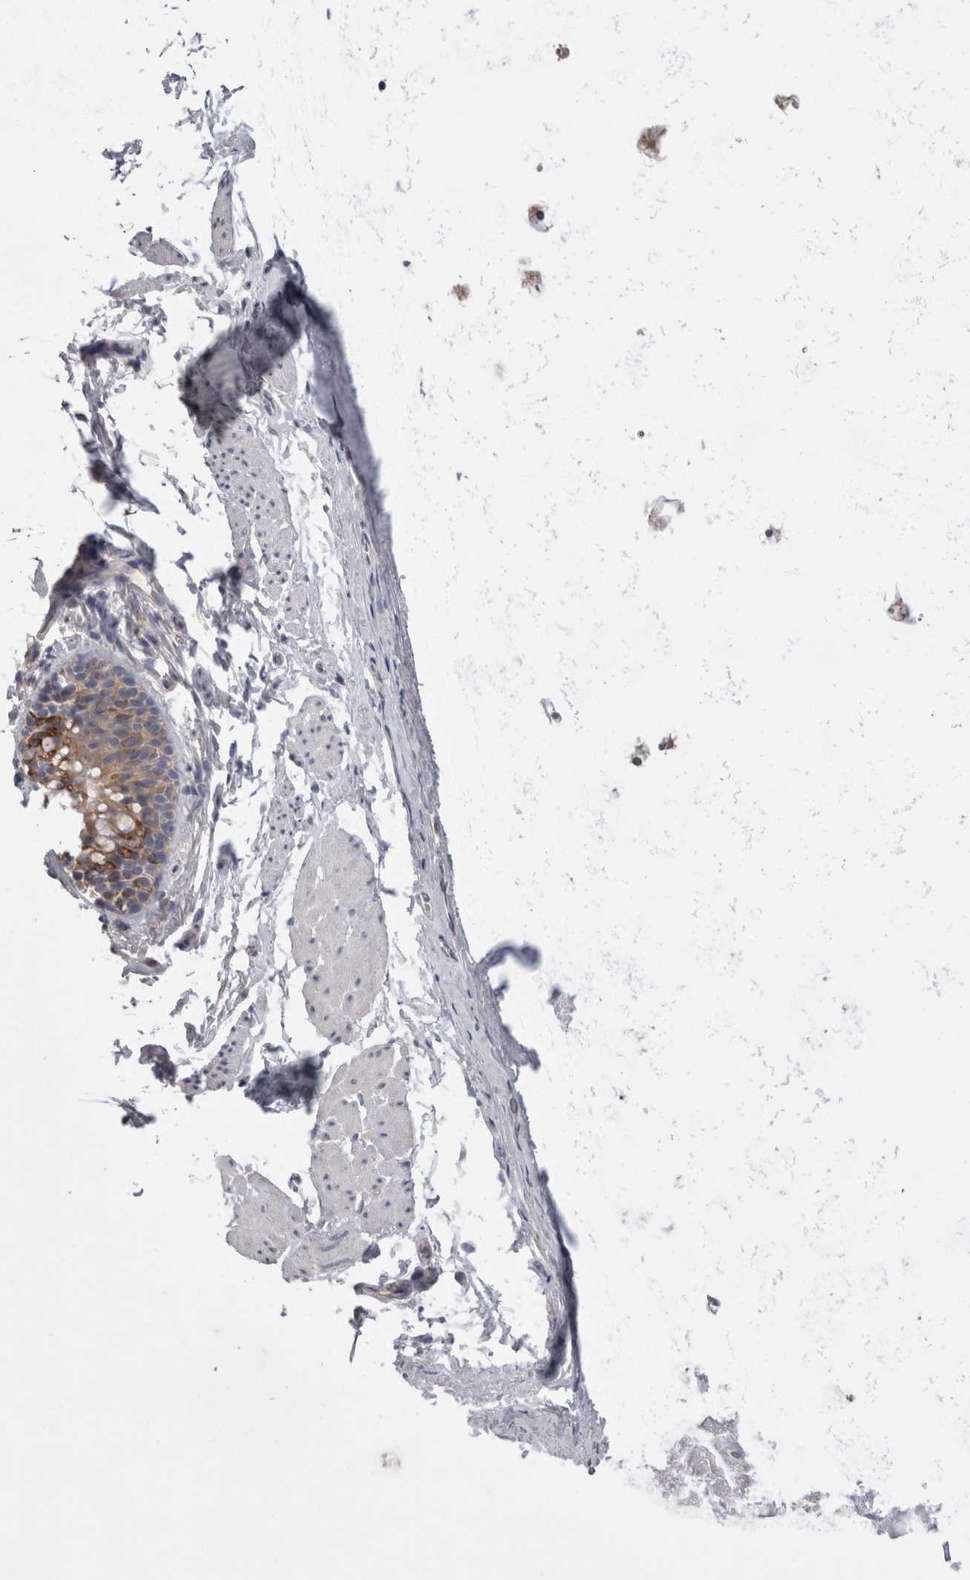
{"staining": {"intensity": "moderate", "quantity": "<25%", "location": "cytoplasmic/membranous"}, "tissue": "bronchus", "cell_type": "Respiratory epithelial cells", "image_type": "normal", "snomed": [{"axis": "morphology", "description": "Normal tissue, NOS"}, {"axis": "topography", "description": "Cartilage tissue"}, {"axis": "topography", "description": "Bronchus"}], "caption": "Immunohistochemical staining of benign human bronchus demonstrates <25% levels of moderate cytoplasmic/membranous protein positivity in about <25% of respiratory epithelial cells.", "gene": "LRRC40", "patient": {"sex": "female", "age": 53}}